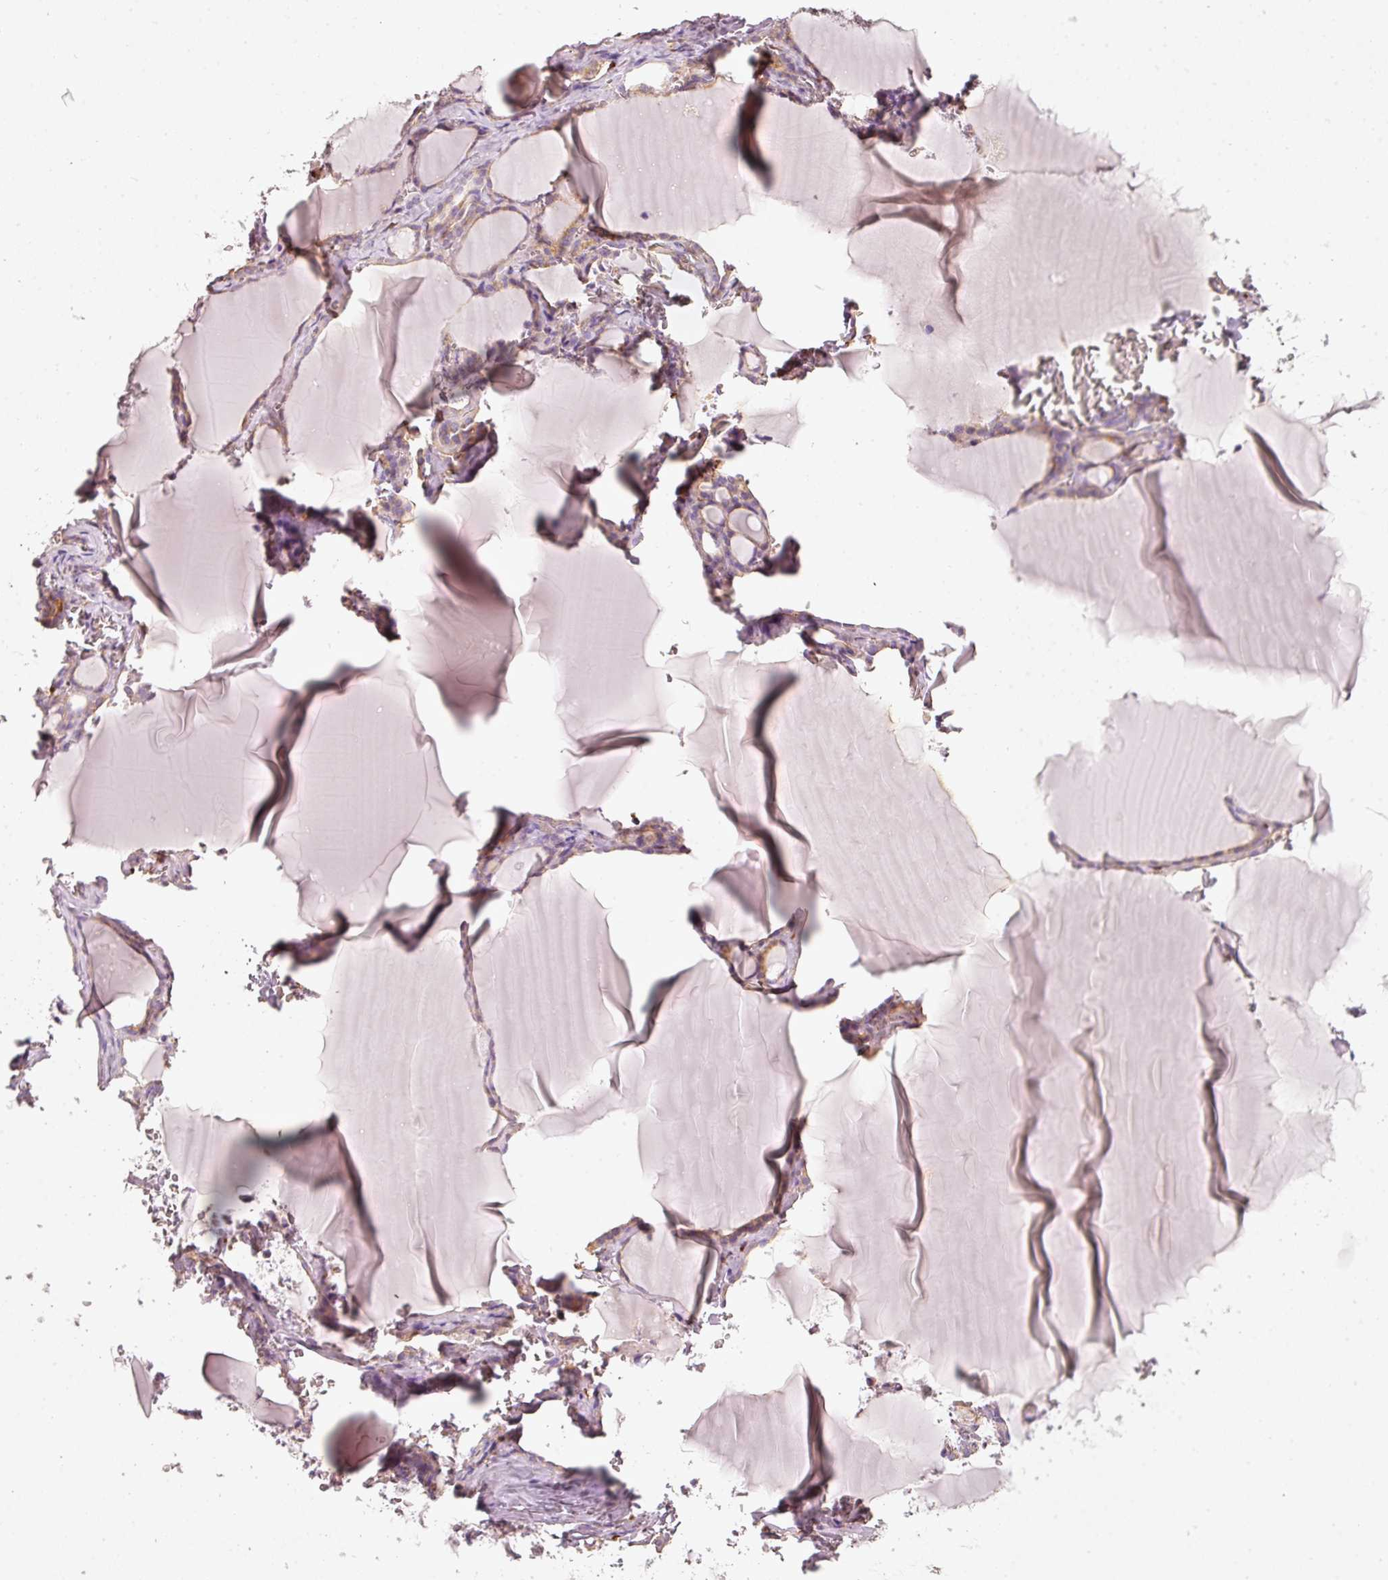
{"staining": {"intensity": "moderate", "quantity": "25%-75%", "location": "cytoplasmic/membranous"}, "tissue": "thyroid gland", "cell_type": "Glandular cells", "image_type": "normal", "snomed": [{"axis": "morphology", "description": "Normal tissue, NOS"}, {"axis": "topography", "description": "Thyroid gland"}], "caption": "About 25%-75% of glandular cells in unremarkable thyroid gland show moderate cytoplasmic/membranous protein expression as visualized by brown immunohistochemical staining.", "gene": "IQGAP2", "patient": {"sex": "female", "age": 49}}